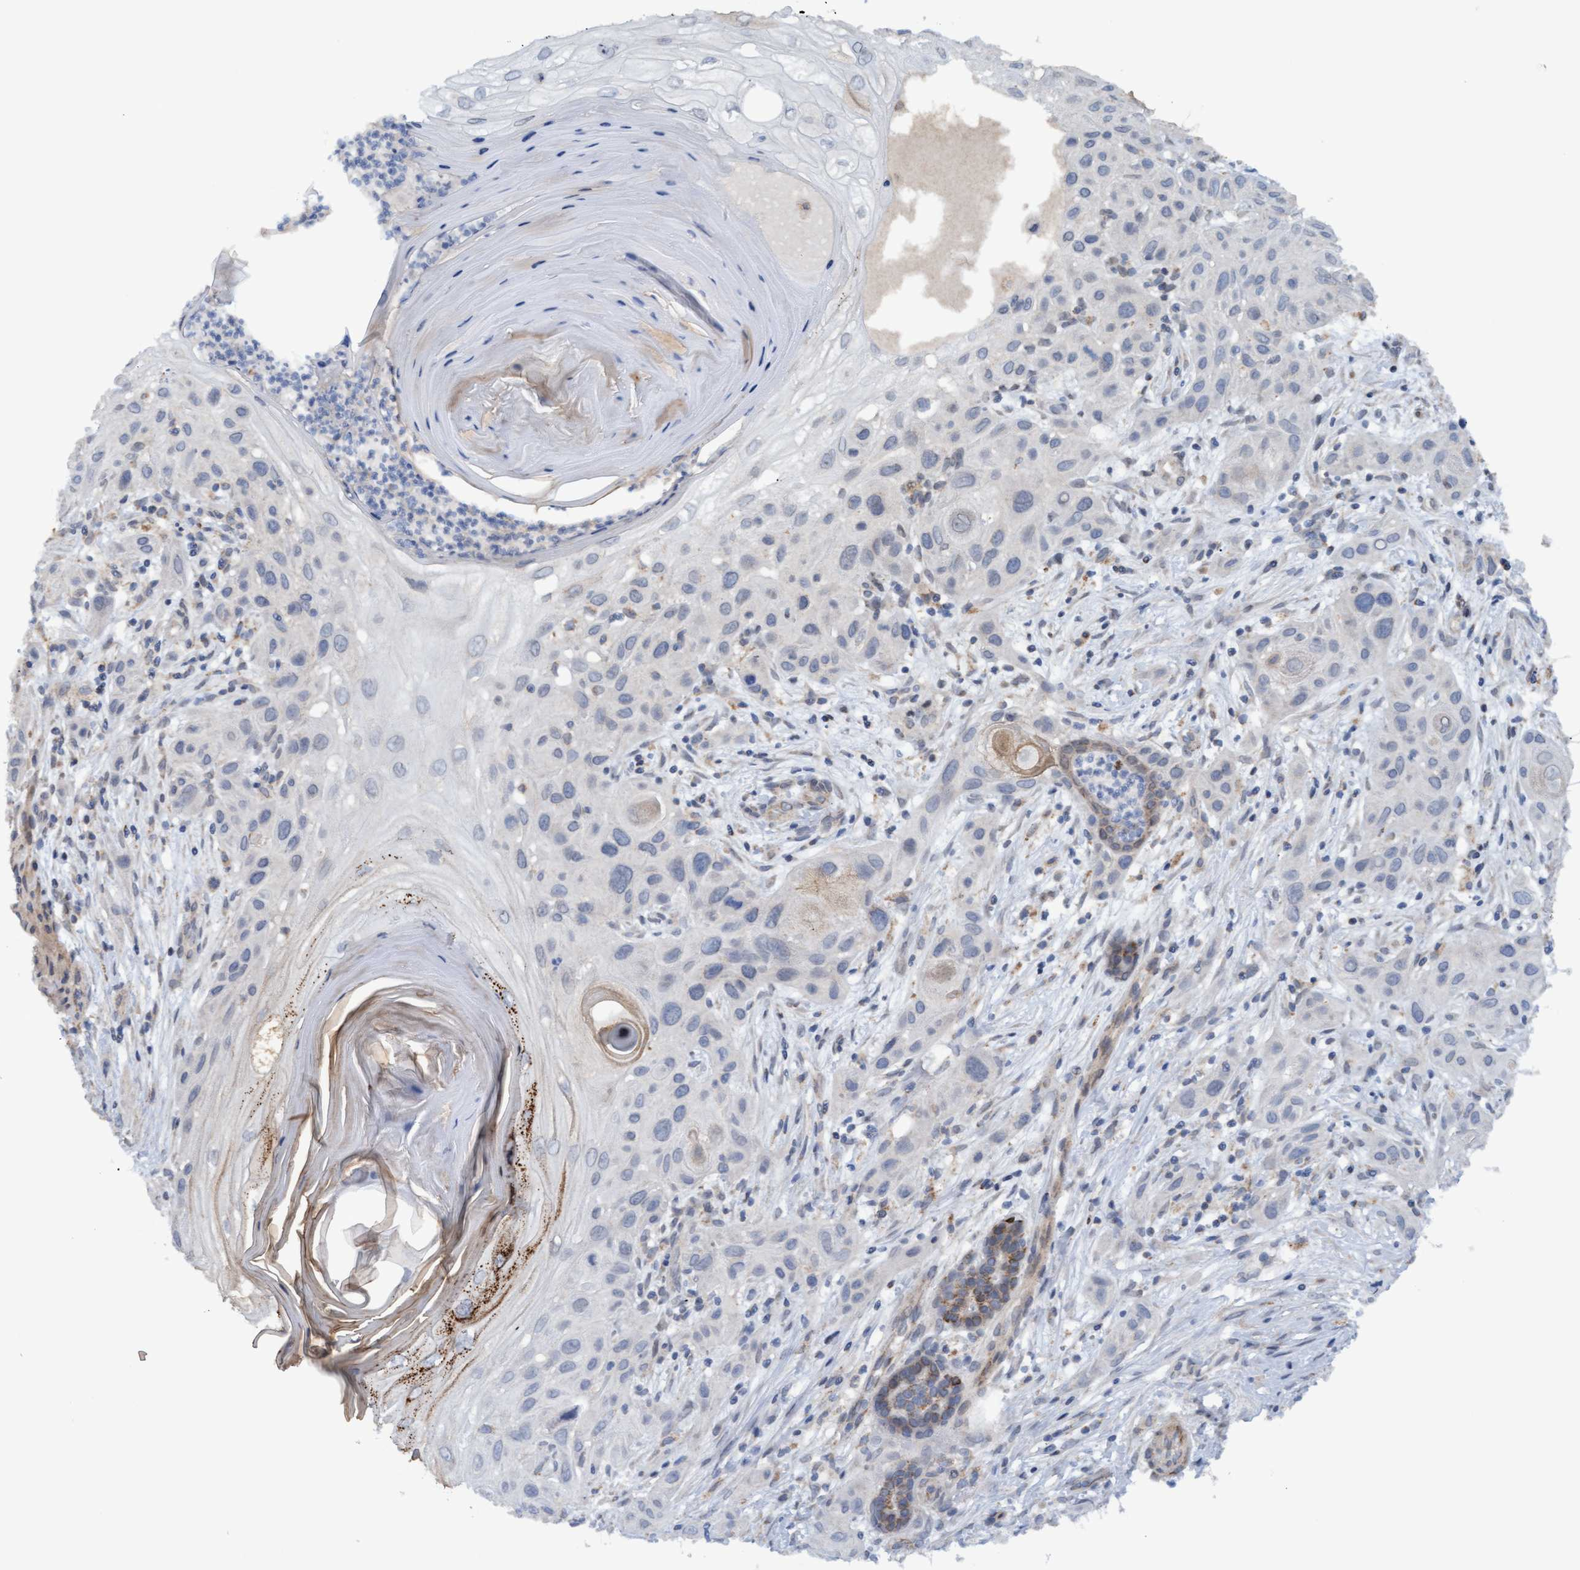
{"staining": {"intensity": "weak", "quantity": "<25%", "location": "cytoplasmic/membranous"}, "tissue": "skin cancer", "cell_type": "Tumor cells", "image_type": "cancer", "snomed": [{"axis": "morphology", "description": "Squamous cell carcinoma, NOS"}, {"axis": "topography", "description": "Skin"}], "caption": "A histopathology image of skin squamous cell carcinoma stained for a protein demonstrates no brown staining in tumor cells. (Brightfield microscopy of DAB IHC at high magnification).", "gene": "MGLL", "patient": {"sex": "female", "age": 96}}